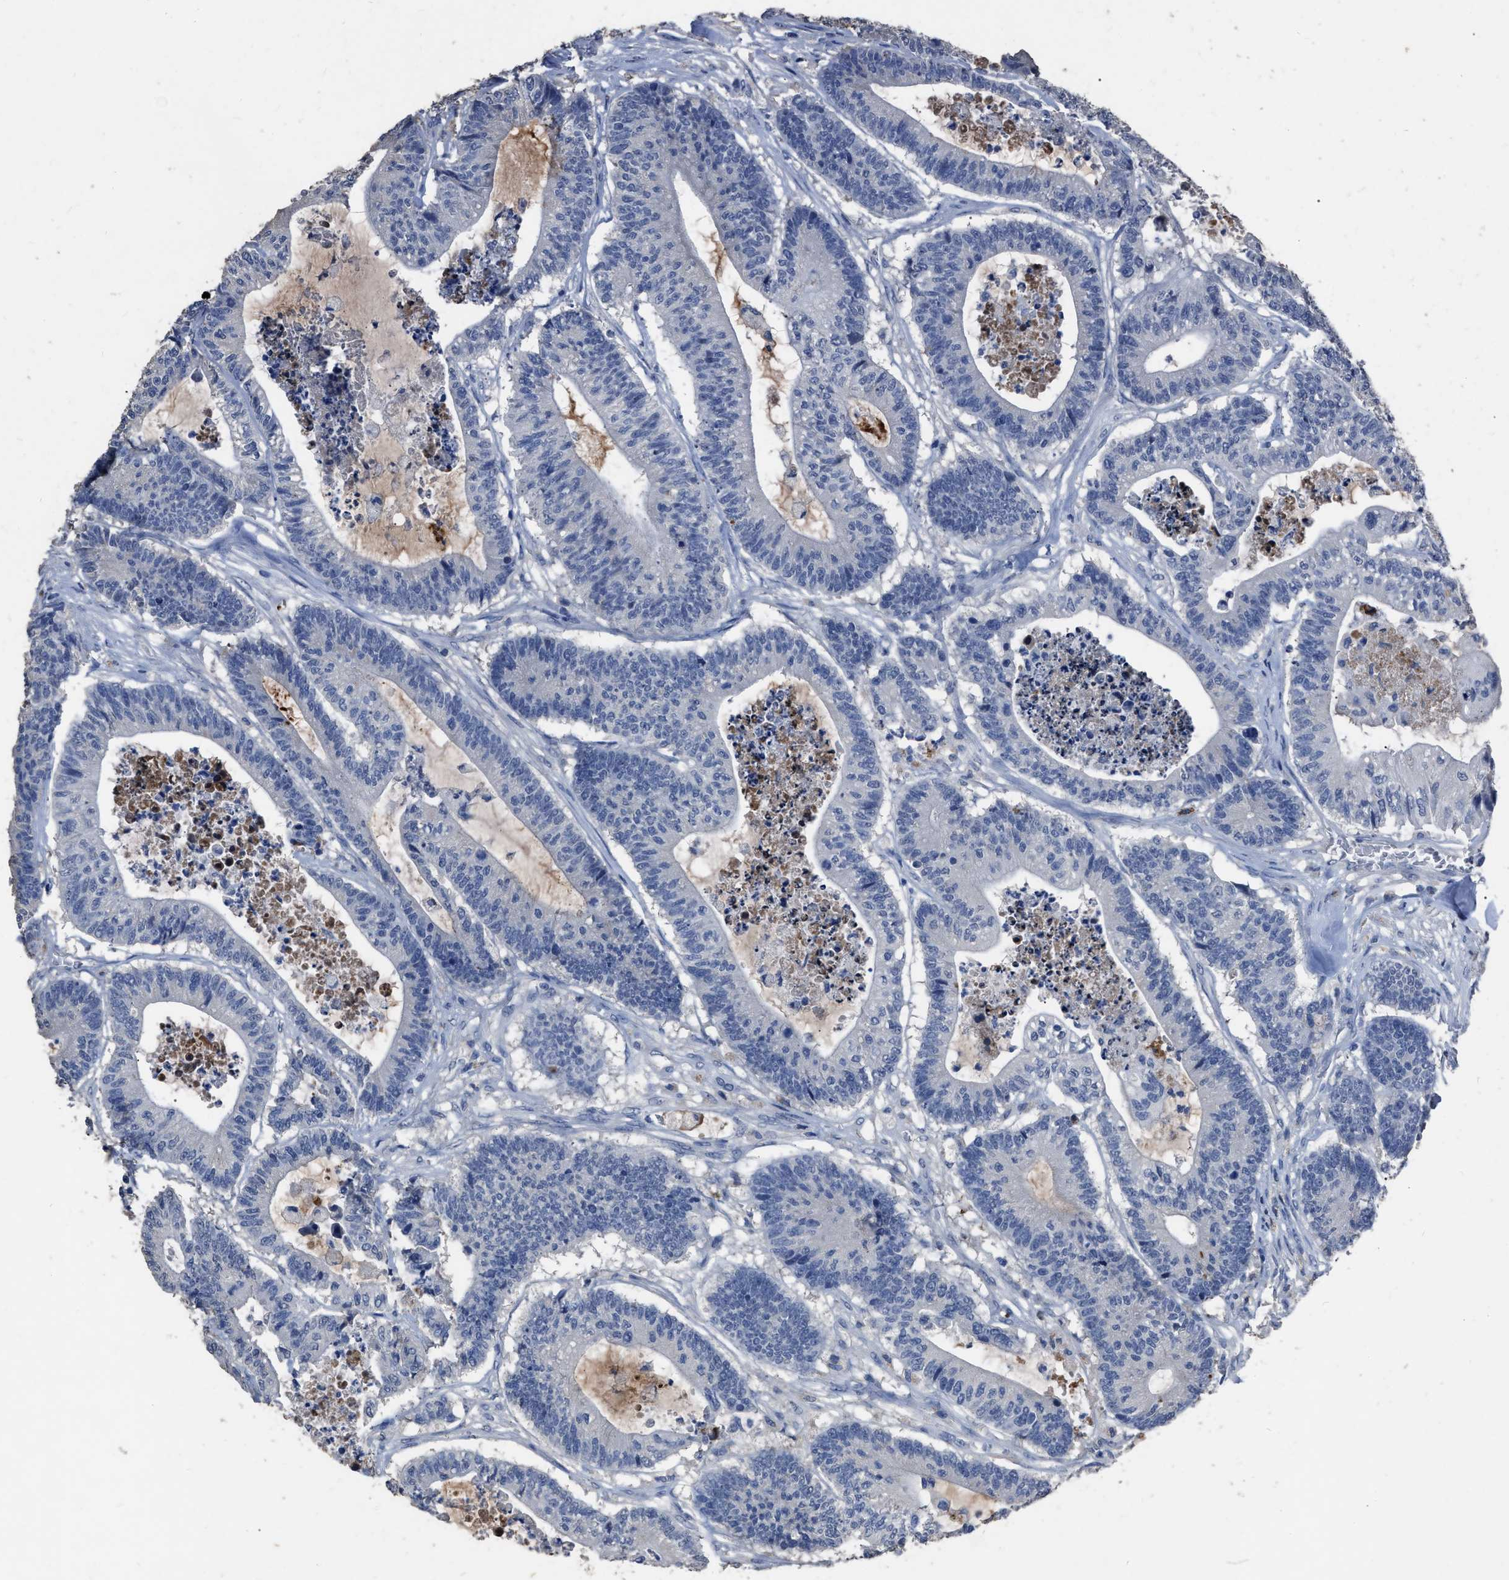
{"staining": {"intensity": "negative", "quantity": "none", "location": "none"}, "tissue": "colorectal cancer", "cell_type": "Tumor cells", "image_type": "cancer", "snomed": [{"axis": "morphology", "description": "Adenocarcinoma, NOS"}, {"axis": "topography", "description": "Colon"}], "caption": "Colorectal cancer (adenocarcinoma) was stained to show a protein in brown. There is no significant expression in tumor cells. (DAB (3,3'-diaminobenzidine) immunohistochemistry visualized using brightfield microscopy, high magnification).", "gene": "HABP2", "patient": {"sex": "female", "age": 84}}